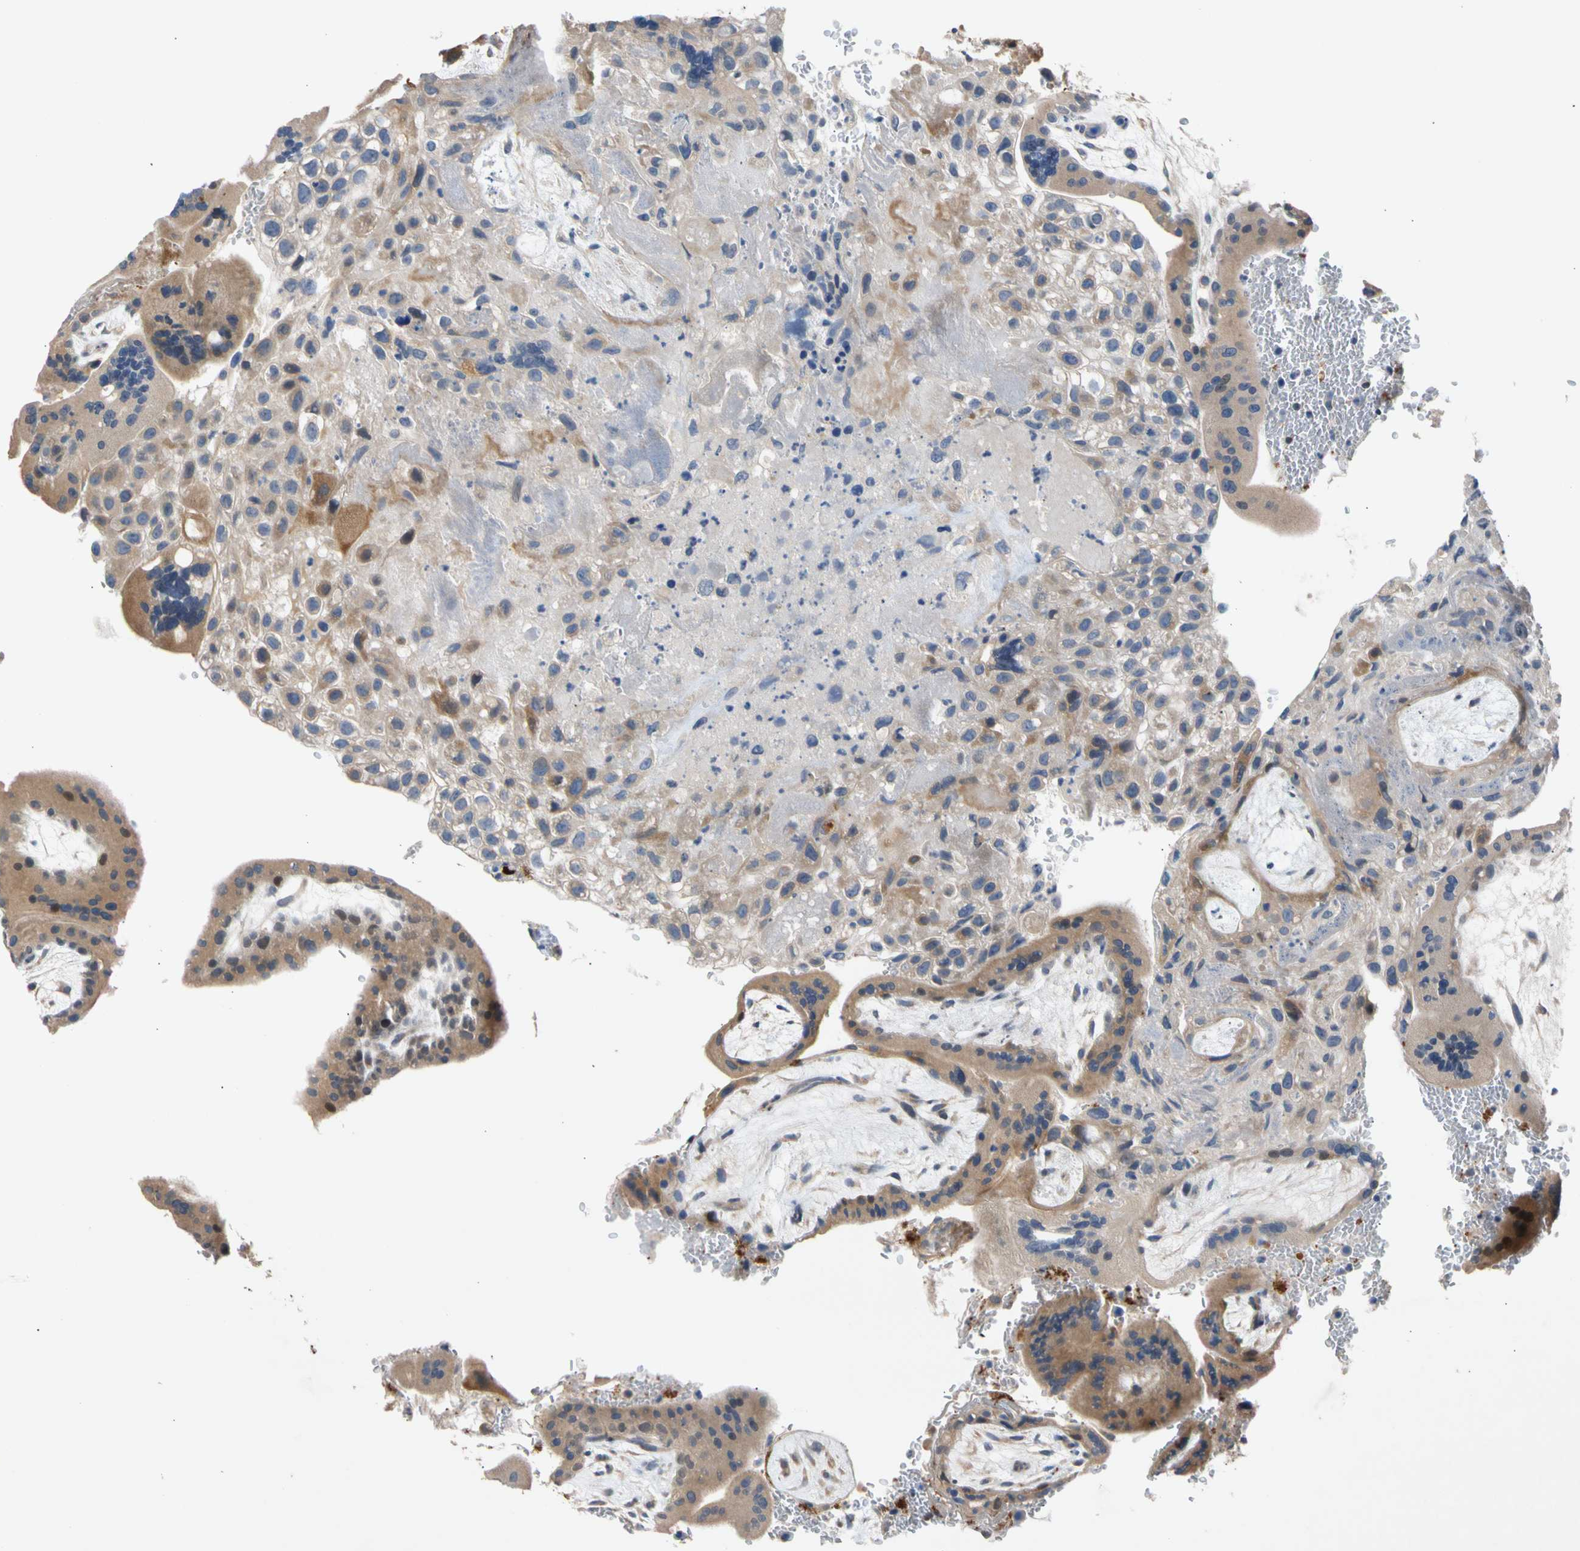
{"staining": {"intensity": "moderate", "quantity": "25%-75%", "location": "cytoplasmic/membranous"}, "tissue": "placenta", "cell_type": "Decidual cells", "image_type": "normal", "snomed": [{"axis": "morphology", "description": "Normal tissue, NOS"}, {"axis": "topography", "description": "Placenta"}], "caption": "IHC of normal placenta displays medium levels of moderate cytoplasmic/membranous expression in approximately 25%-75% of decidual cells. (DAB IHC with brightfield microscopy, high magnification).", "gene": "CNST", "patient": {"sex": "female", "age": 35}}